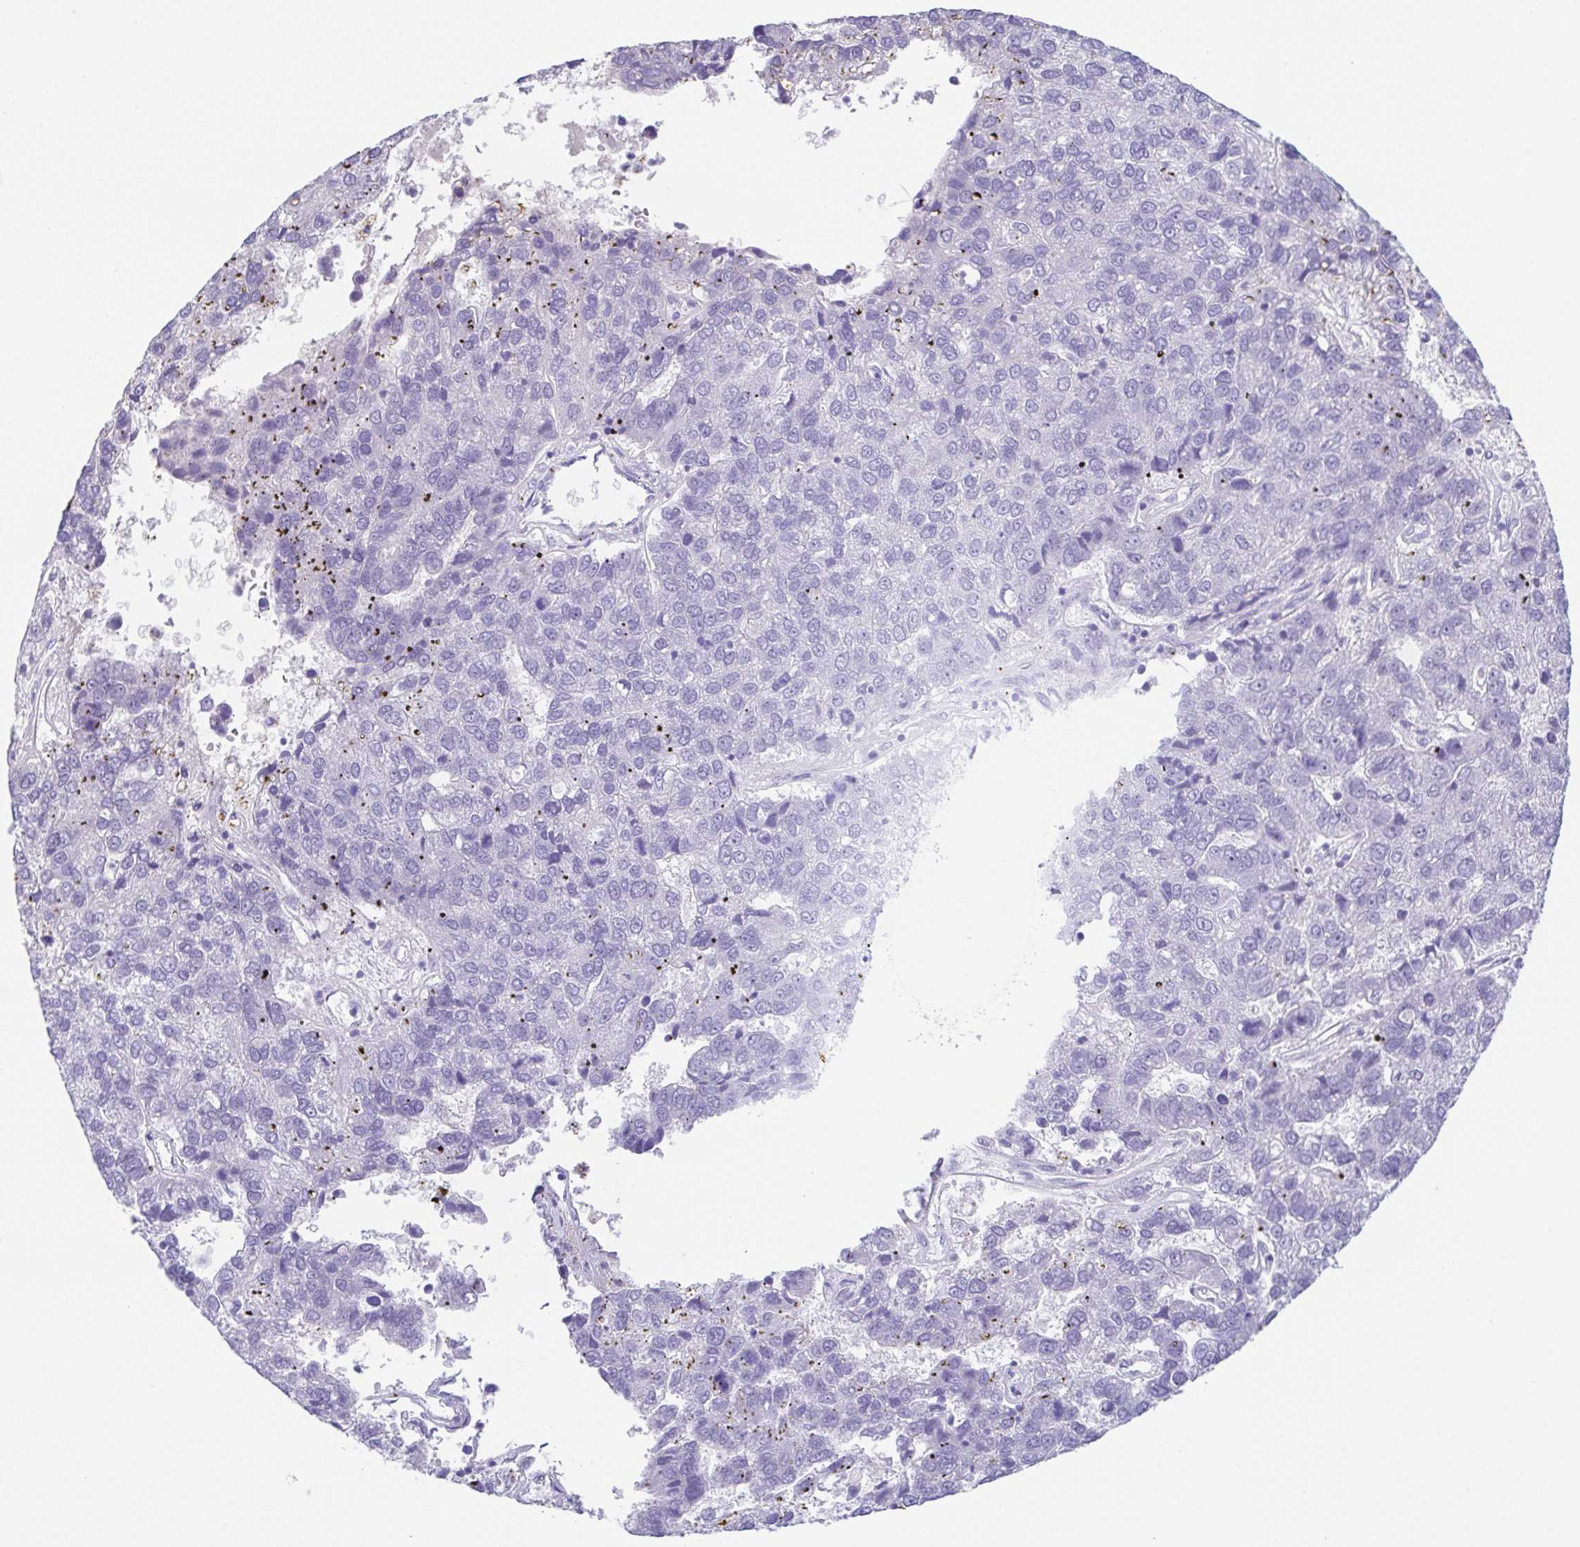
{"staining": {"intensity": "negative", "quantity": "none", "location": "none"}, "tissue": "pancreatic cancer", "cell_type": "Tumor cells", "image_type": "cancer", "snomed": [{"axis": "morphology", "description": "Adenocarcinoma, NOS"}, {"axis": "topography", "description": "Pancreas"}], "caption": "This is an IHC micrograph of pancreatic adenocarcinoma. There is no positivity in tumor cells.", "gene": "HAPLN2", "patient": {"sex": "female", "age": 61}}